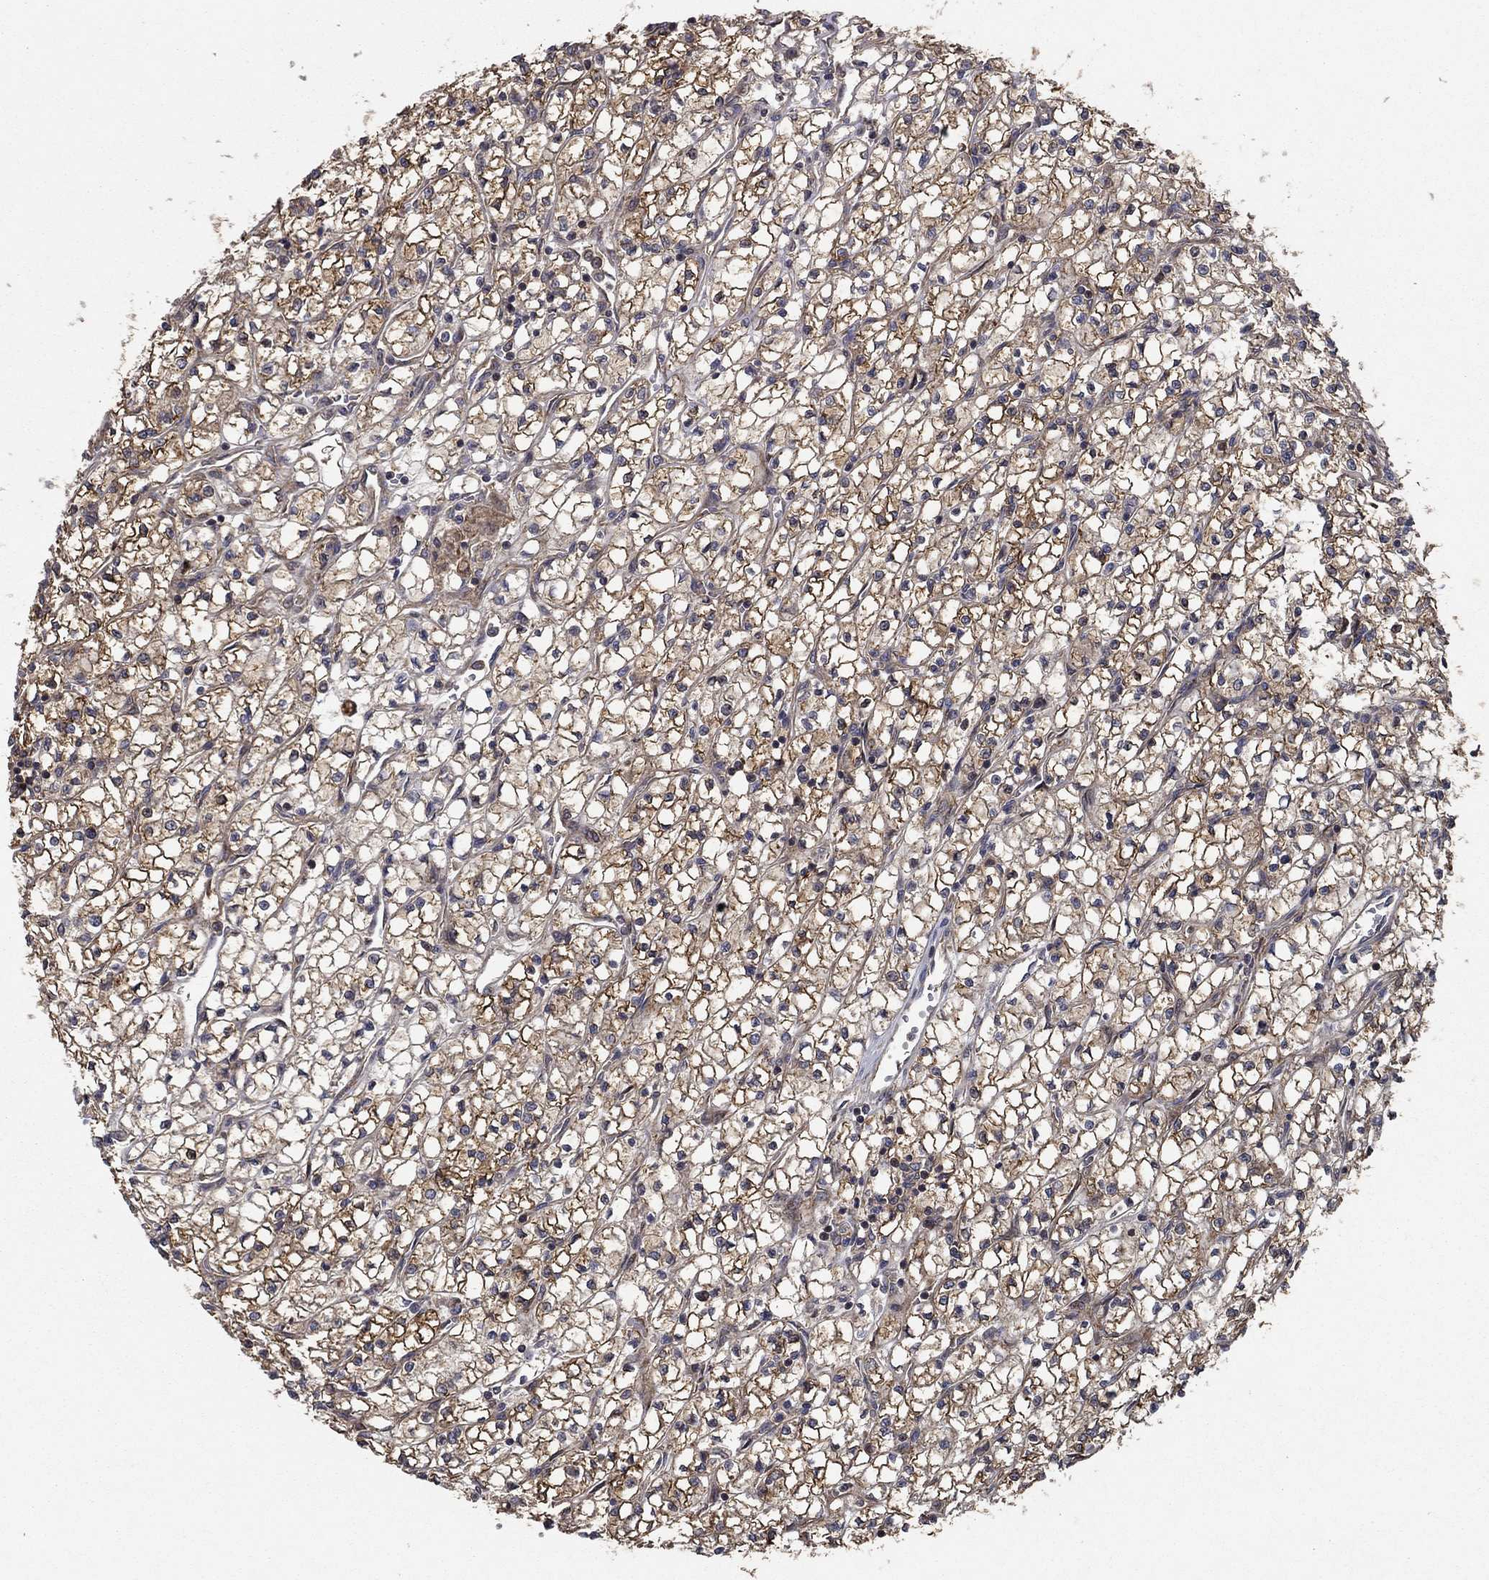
{"staining": {"intensity": "moderate", "quantity": ">75%", "location": "cytoplasmic/membranous"}, "tissue": "renal cancer", "cell_type": "Tumor cells", "image_type": "cancer", "snomed": [{"axis": "morphology", "description": "Adenocarcinoma, NOS"}, {"axis": "topography", "description": "Kidney"}], "caption": "Human renal cancer (adenocarcinoma) stained with a protein marker demonstrates moderate staining in tumor cells.", "gene": "BABAM2", "patient": {"sex": "female", "age": 64}}